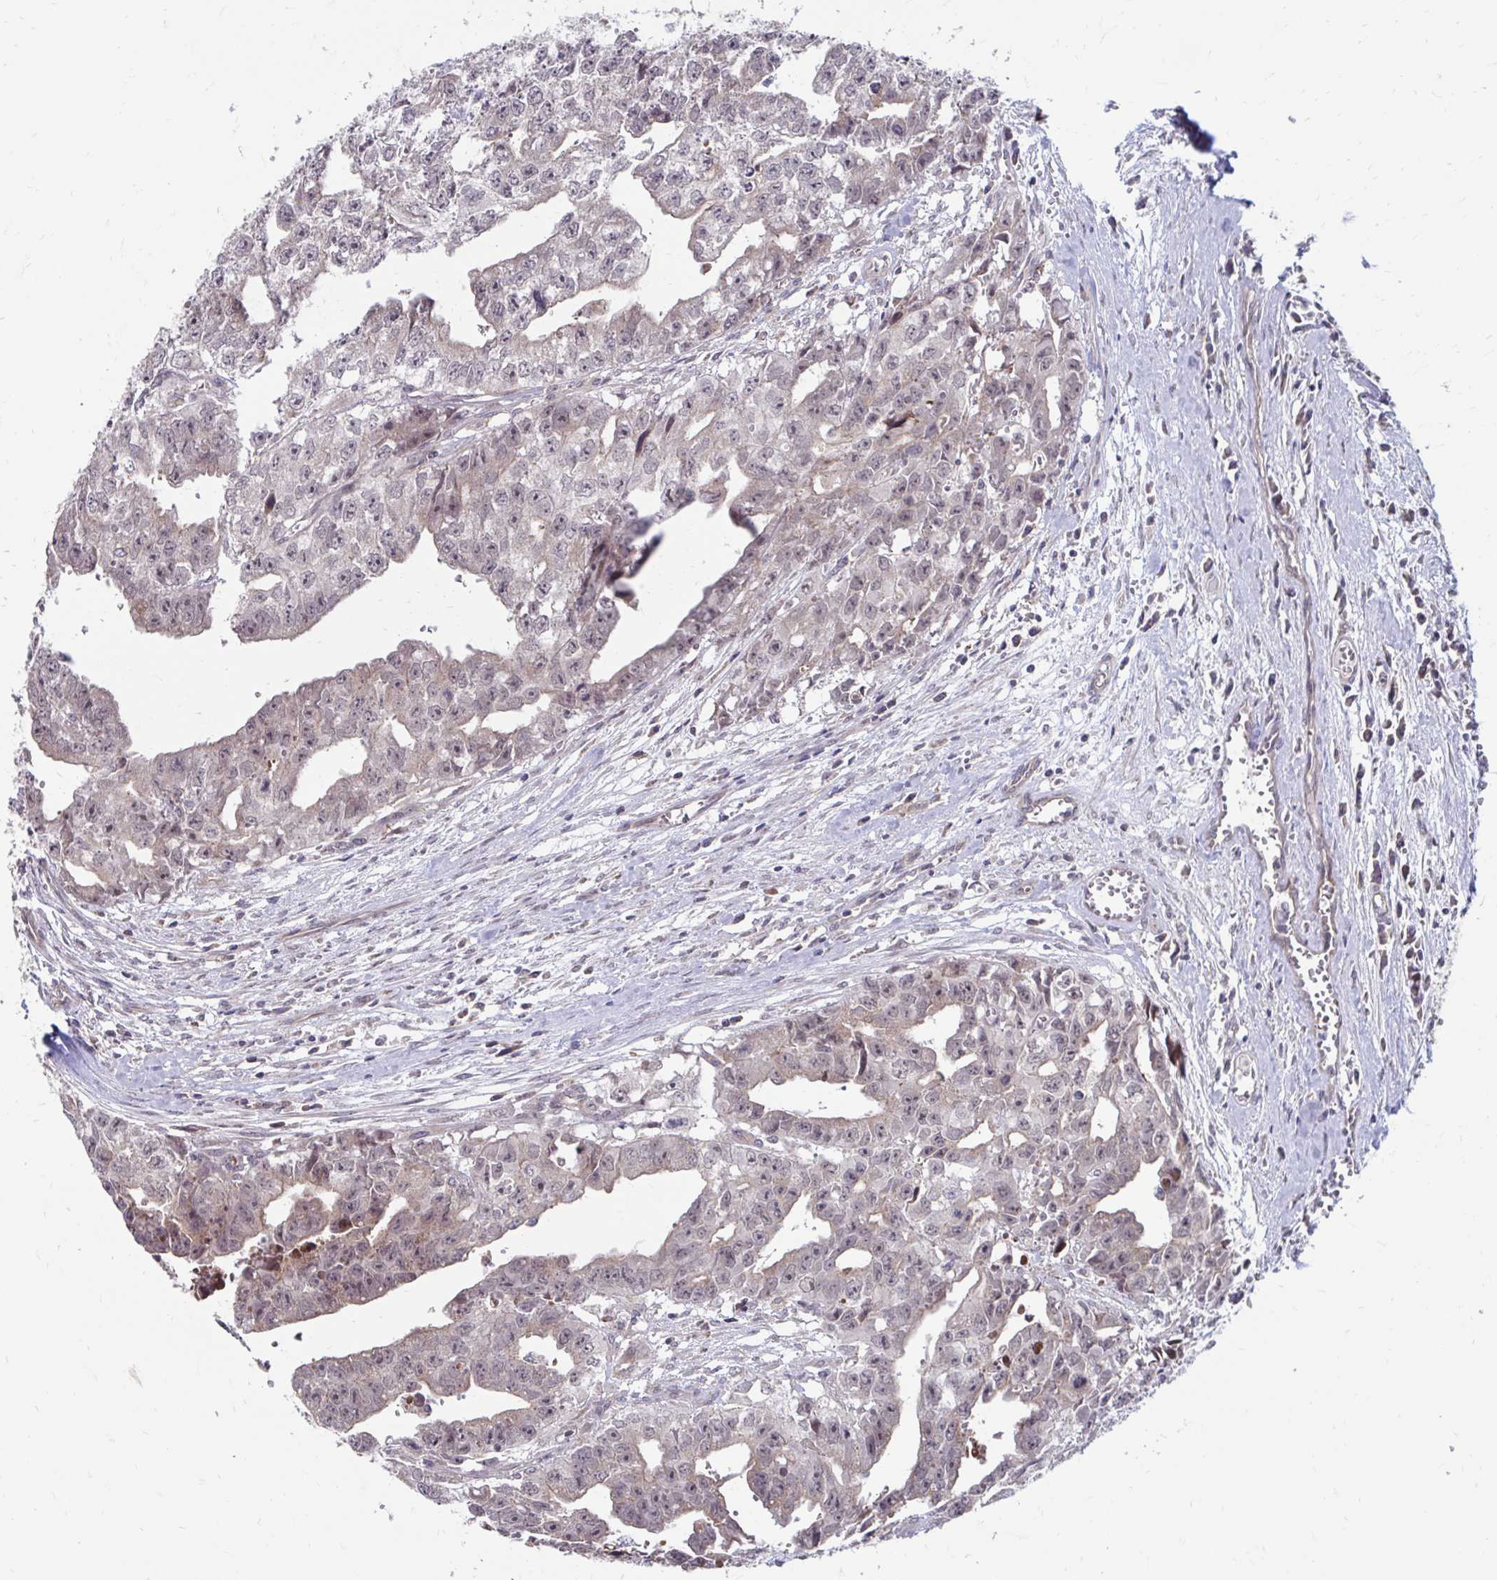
{"staining": {"intensity": "weak", "quantity": "25%-75%", "location": "cytoplasmic/membranous"}, "tissue": "testis cancer", "cell_type": "Tumor cells", "image_type": "cancer", "snomed": [{"axis": "morphology", "description": "Carcinoma, Embryonal, NOS"}, {"axis": "morphology", "description": "Teratoma, malignant, NOS"}, {"axis": "topography", "description": "Testis"}], "caption": "Brown immunohistochemical staining in testis teratoma (malignant) displays weak cytoplasmic/membranous staining in approximately 25%-75% of tumor cells.", "gene": "ITPR2", "patient": {"sex": "male", "age": 24}}